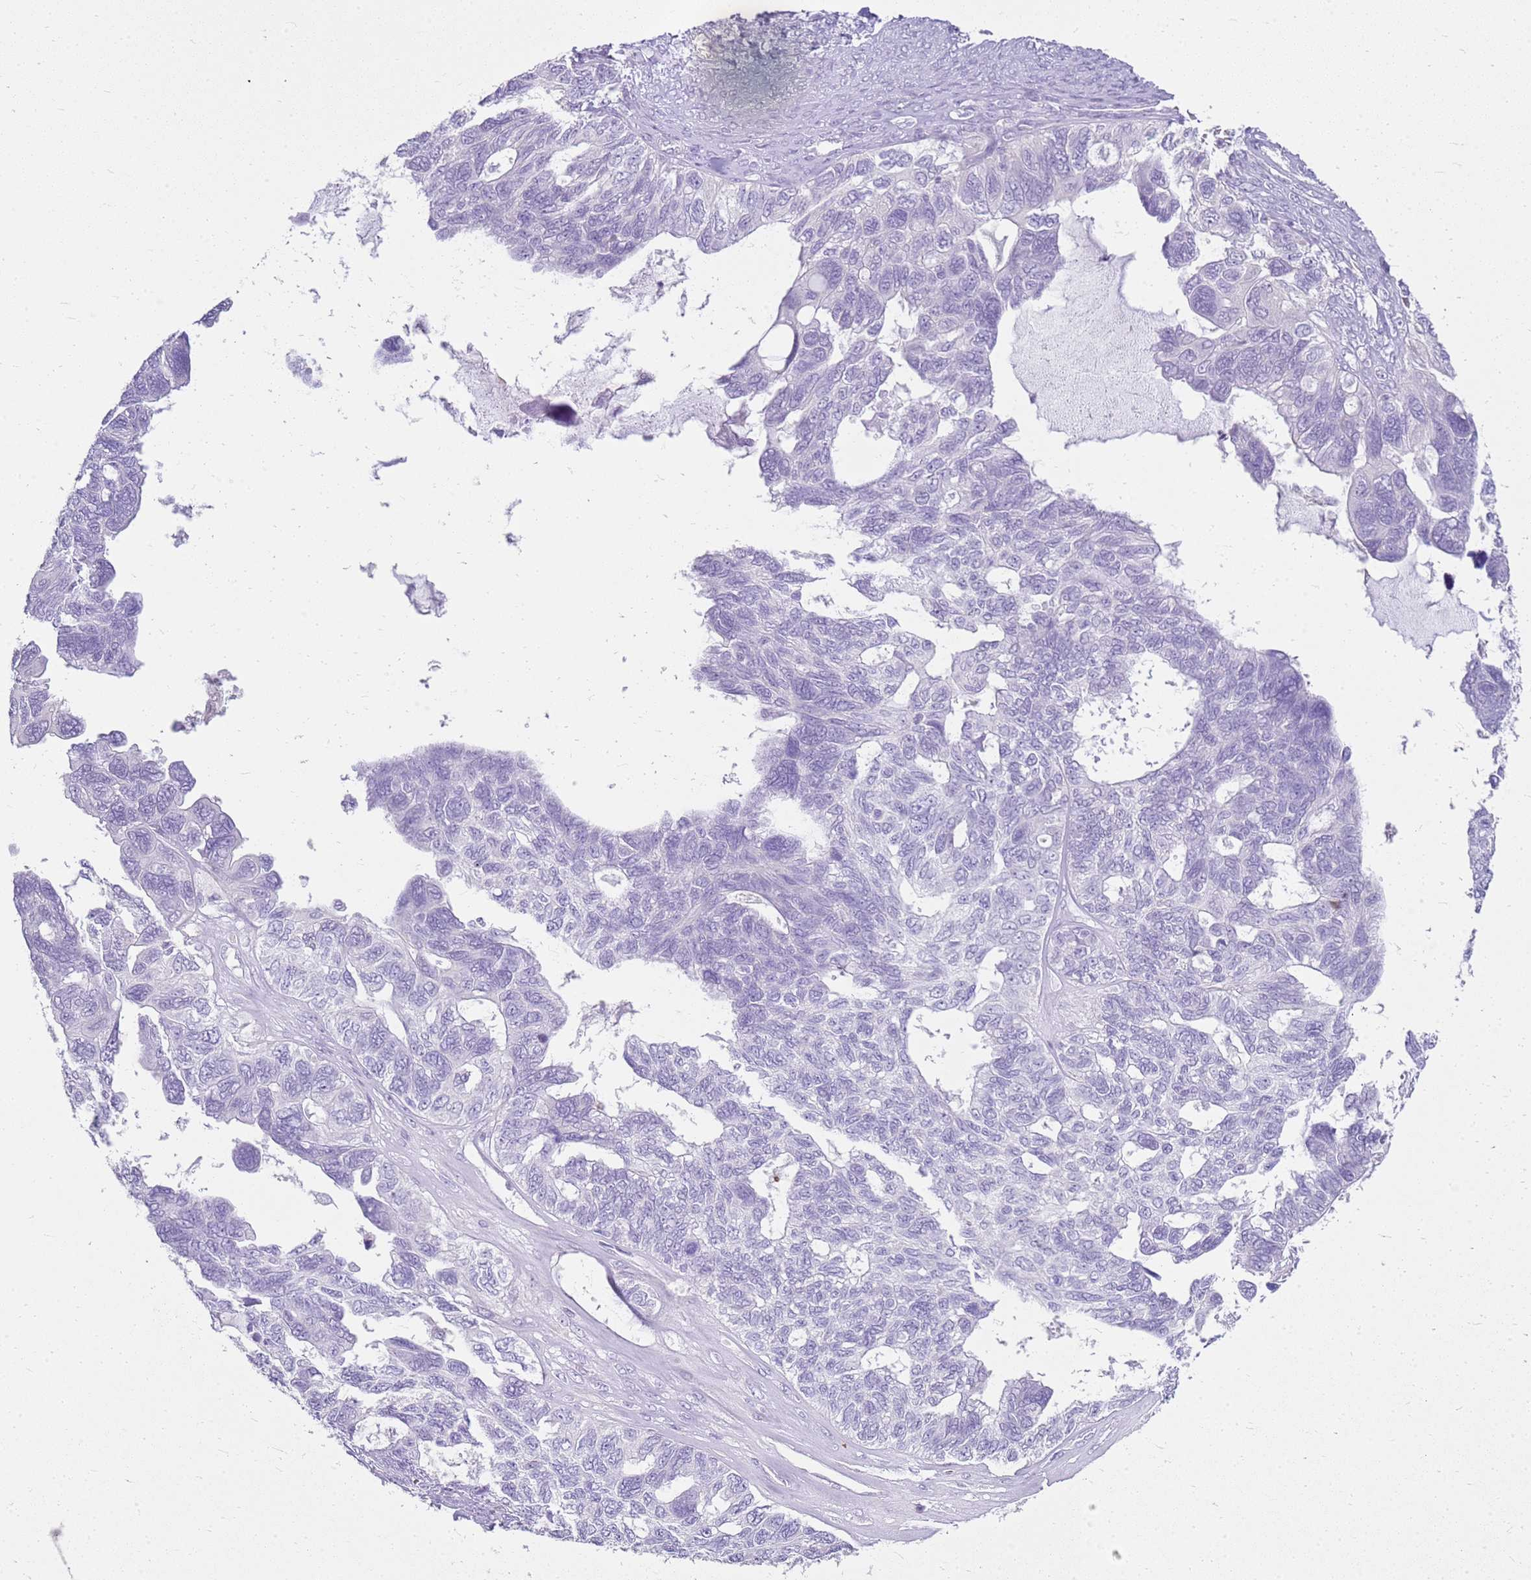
{"staining": {"intensity": "negative", "quantity": "none", "location": "none"}, "tissue": "ovarian cancer", "cell_type": "Tumor cells", "image_type": "cancer", "snomed": [{"axis": "morphology", "description": "Cystadenocarcinoma, serous, NOS"}, {"axis": "topography", "description": "Ovary"}], "caption": "High power microscopy image of an IHC photomicrograph of ovarian serous cystadenocarcinoma, revealing no significant expression in tumor cells.", "gene": "SULT1E1", "patient": {"sex": "female", "age": 79}}